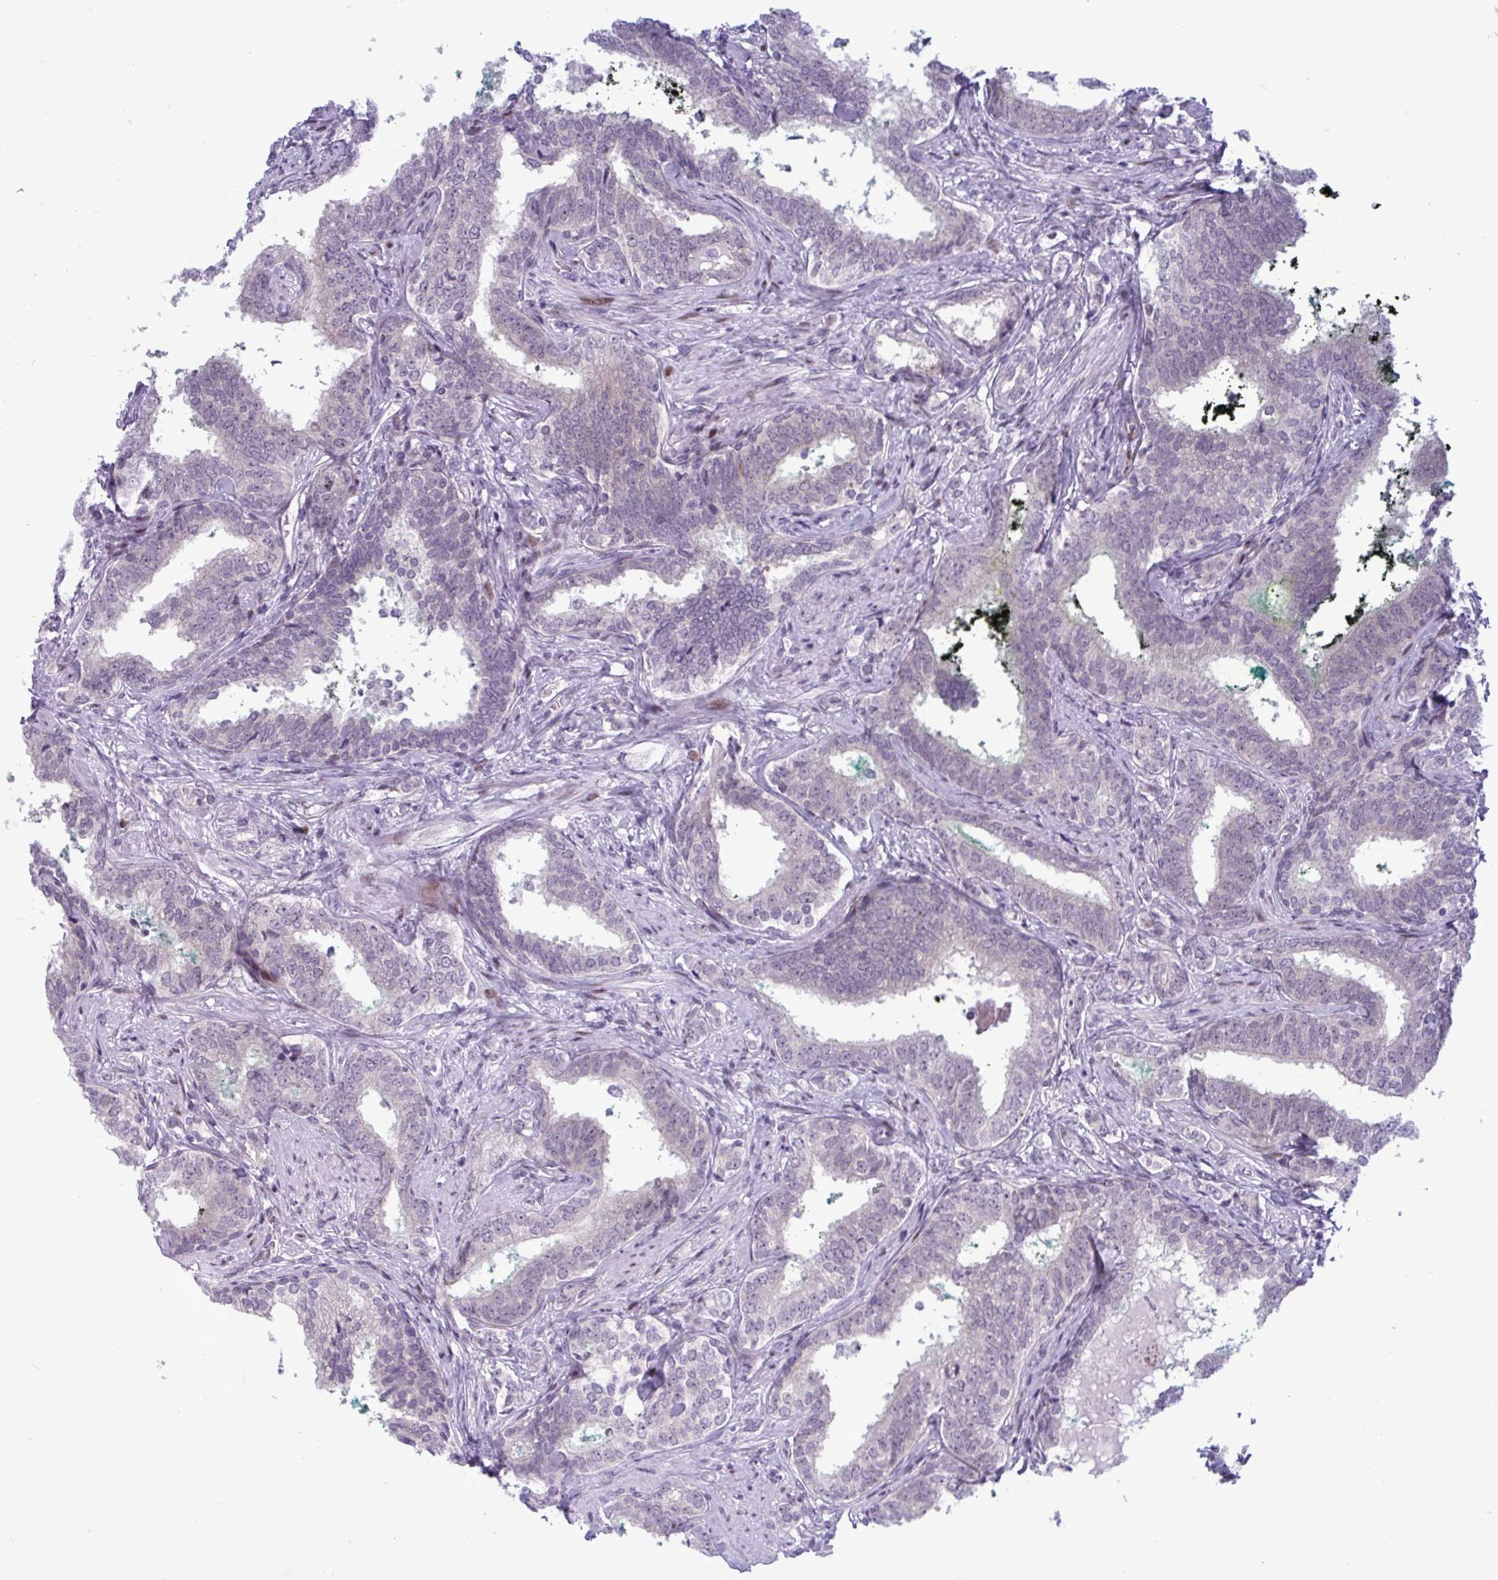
{"staining": {"intensity": "negative", "quantity": "none", "location": "none"}, "tissue": "prostate cancer", "cell_type": "Tumor cells", "image_type": "cancer", "snomed": [{"axis": "morphology", "description": "Adenocarcinoma, High grade"}, {"axis": "topography", "description": "Prostate"}], "caption": "There is no significant expression in tumor cells of adenocarcinoma (high-grade) (prostate).", "gene": "TAB1", "patient": {"sex": "male", "age": 72}}